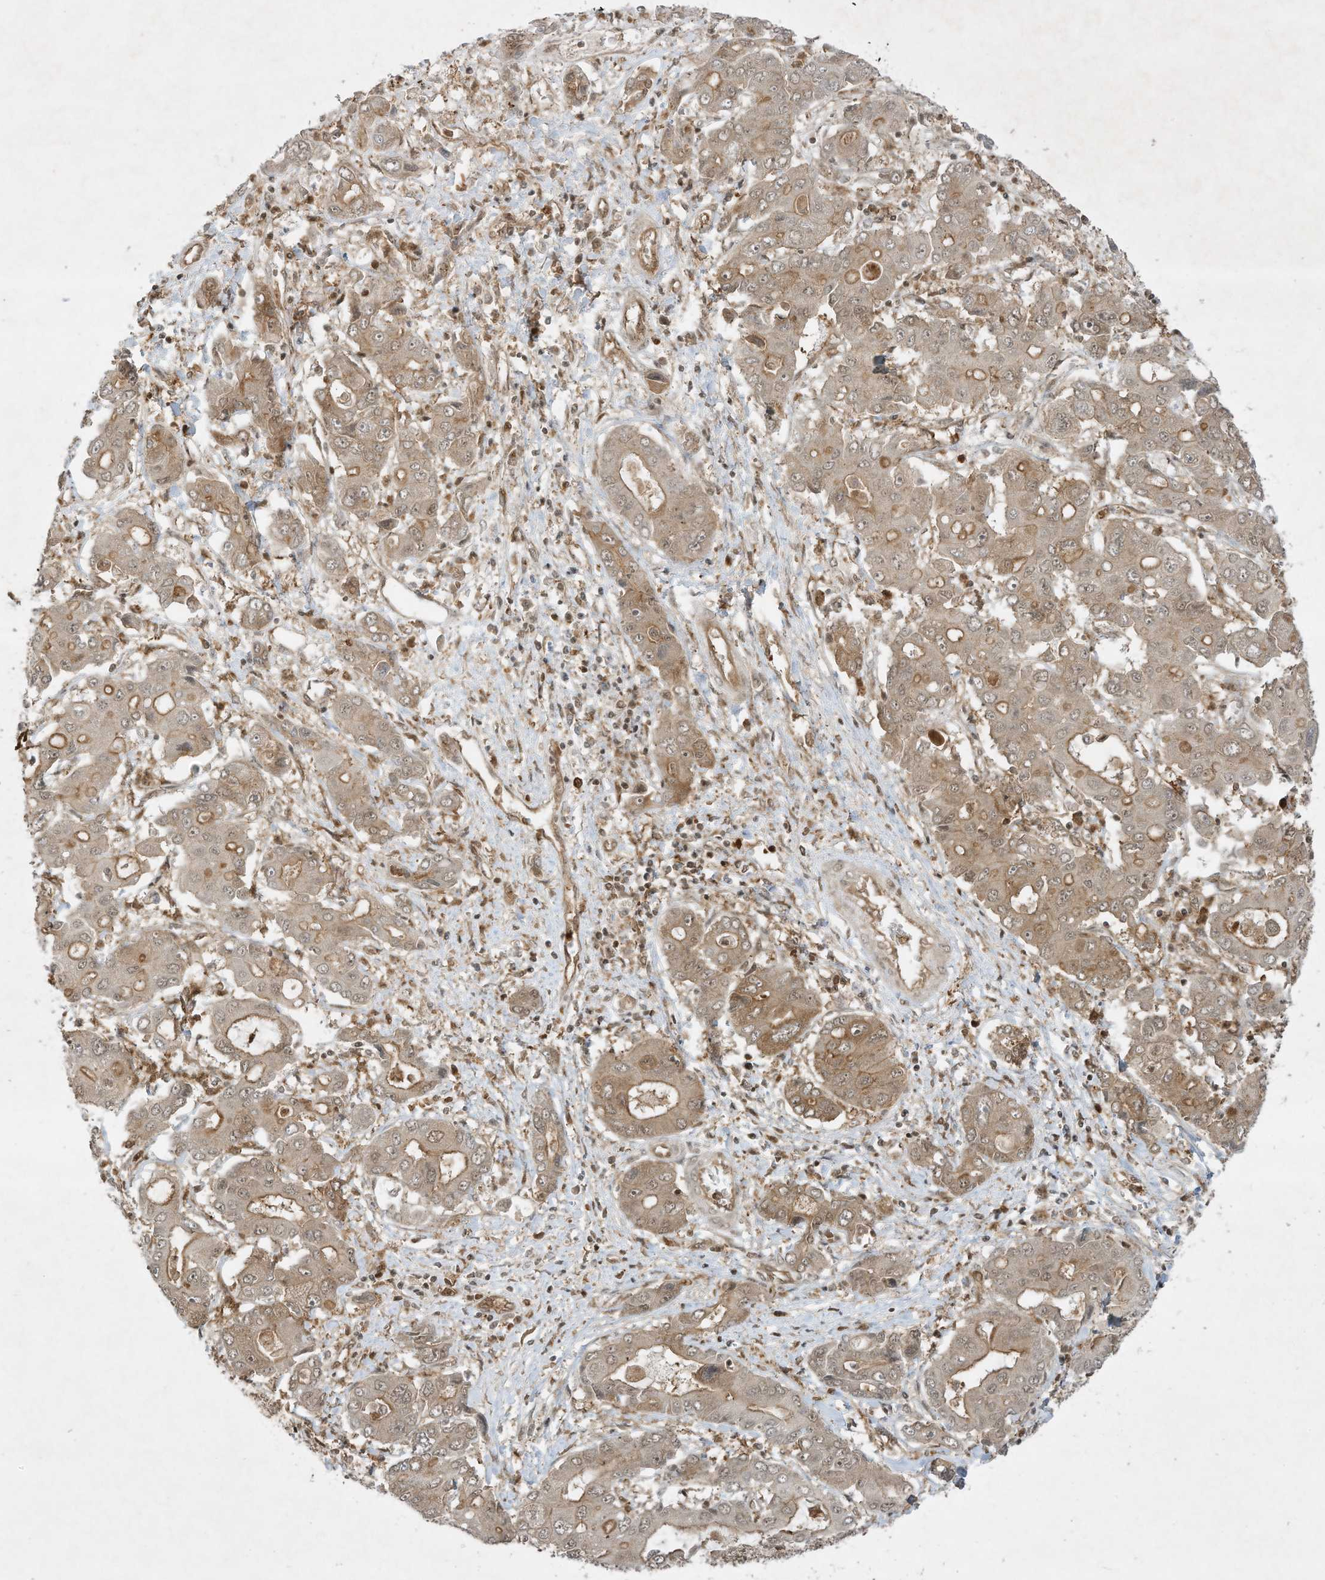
{"staining": {"intensity": "weak", "quantity": ">75%", "location": "cytoplasmic/membranous"}, "tissue": "liver cancer", "cell_type": "Tumor cells", "image_type": "cancer", "snomed": [{"axis": "morphology", "description": "Cholangiocarcinoma"}, {"axis": "topography", "description": "Liver"}], "caption": "Immunohistochemistry photomicrograph of cholangiocarcinoma (liver) stained for a protein (brown), which shows low levels of weak cytoplasmic/membranous positivity in approximately >75% of tumor cells.", "gene": "CERT1", "patient": {"sex": "male", "age": 67}}